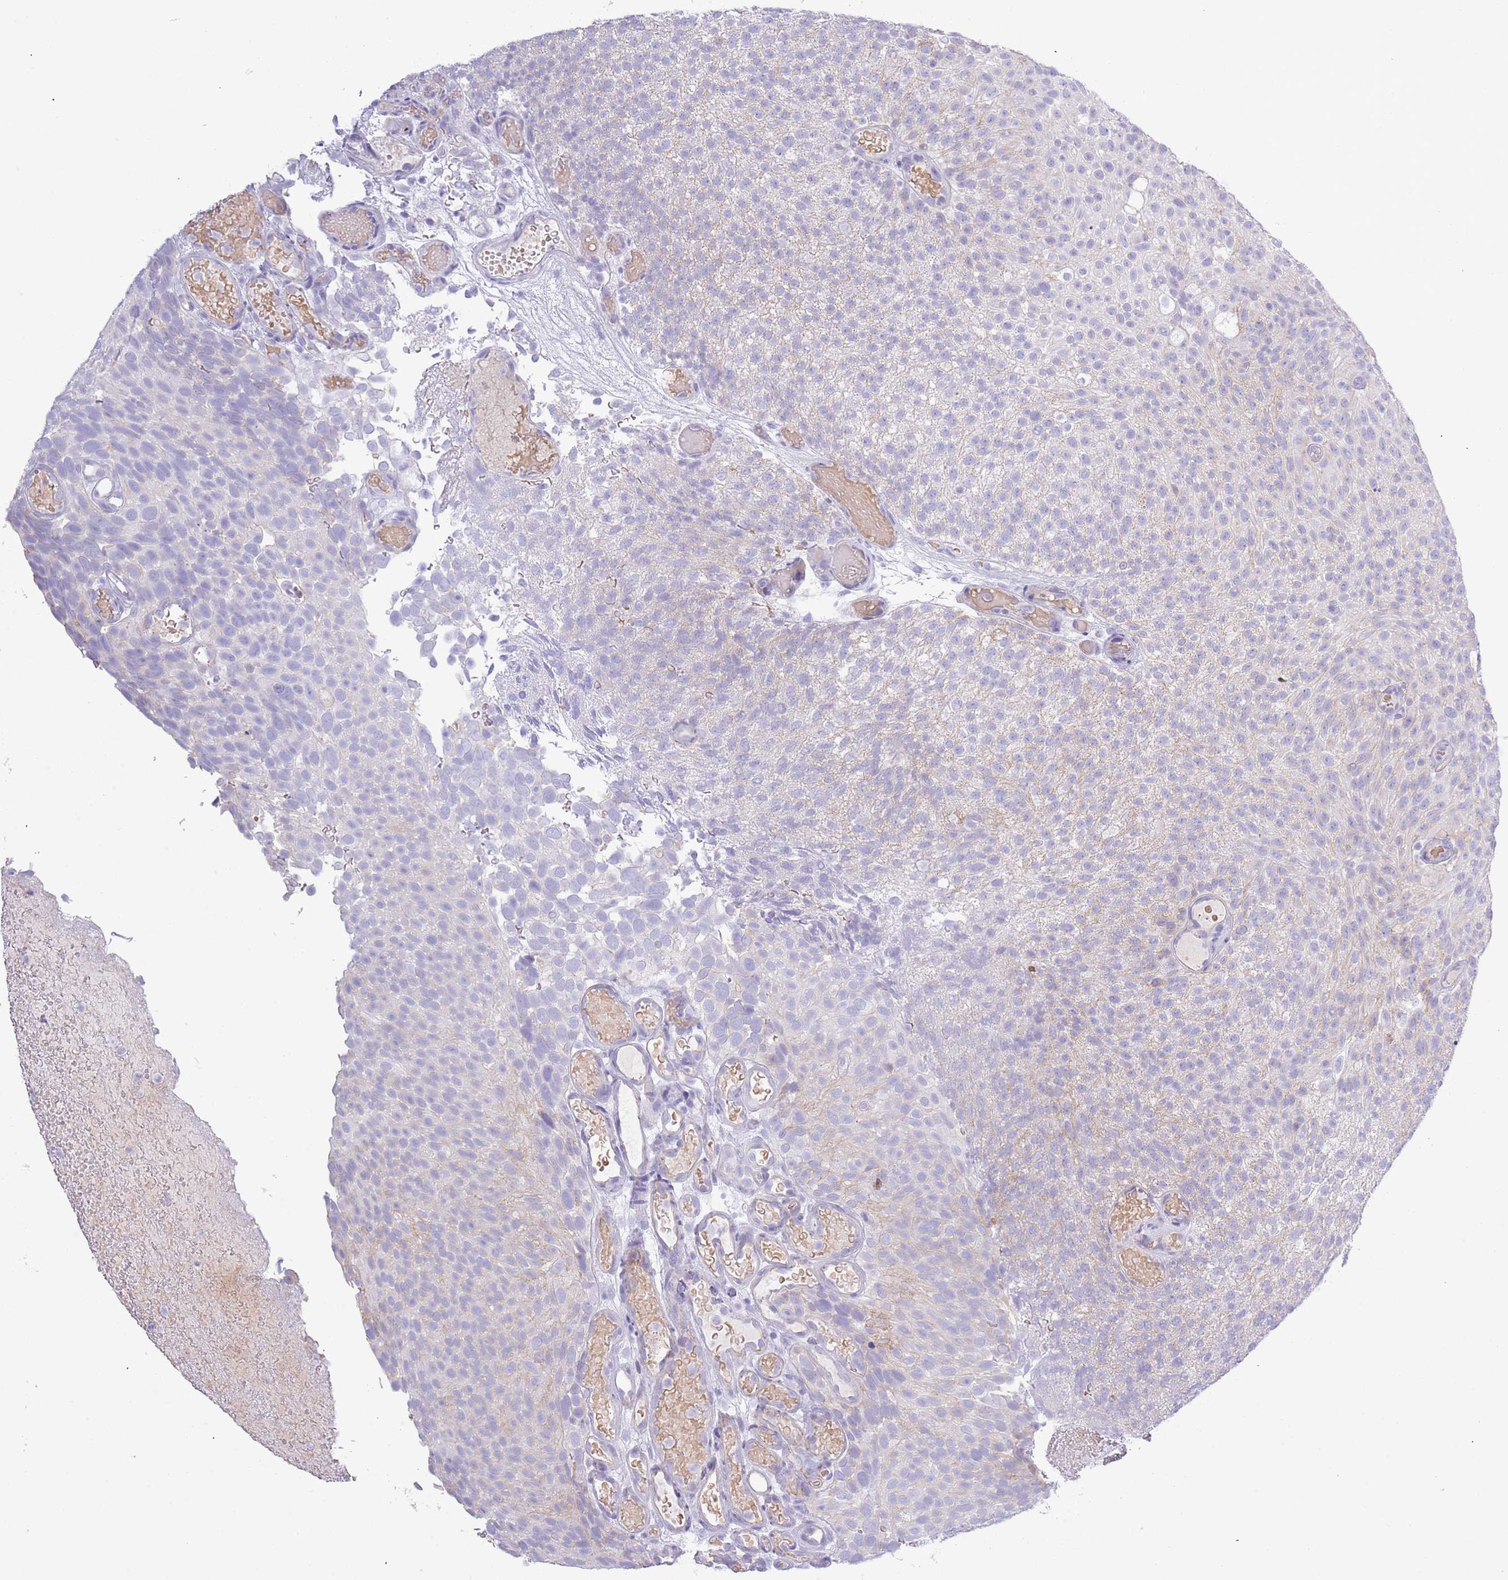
{"staining": {"intensity": "negative", "quantity": "none", "location": "none"}, "tissue": "urothelial cancer", "cell_type": "Tumor cells", "image_type": "cancer", "snomed": [{"axis": "morphology", "description": "Urothelial carcinoma, Low grade"}, {"axis": "topography", "description": "Urinary bladder"}], "caption": "IHC micrograph of neoplastic tissue: human urothelial carcinoma (low-grade) stained with DAB (3,3'-diaminobenzidine) shows no significant protein staining in tumor cells.", "gene": "ACR", "patient": {"sex": "male", "age": 78}}